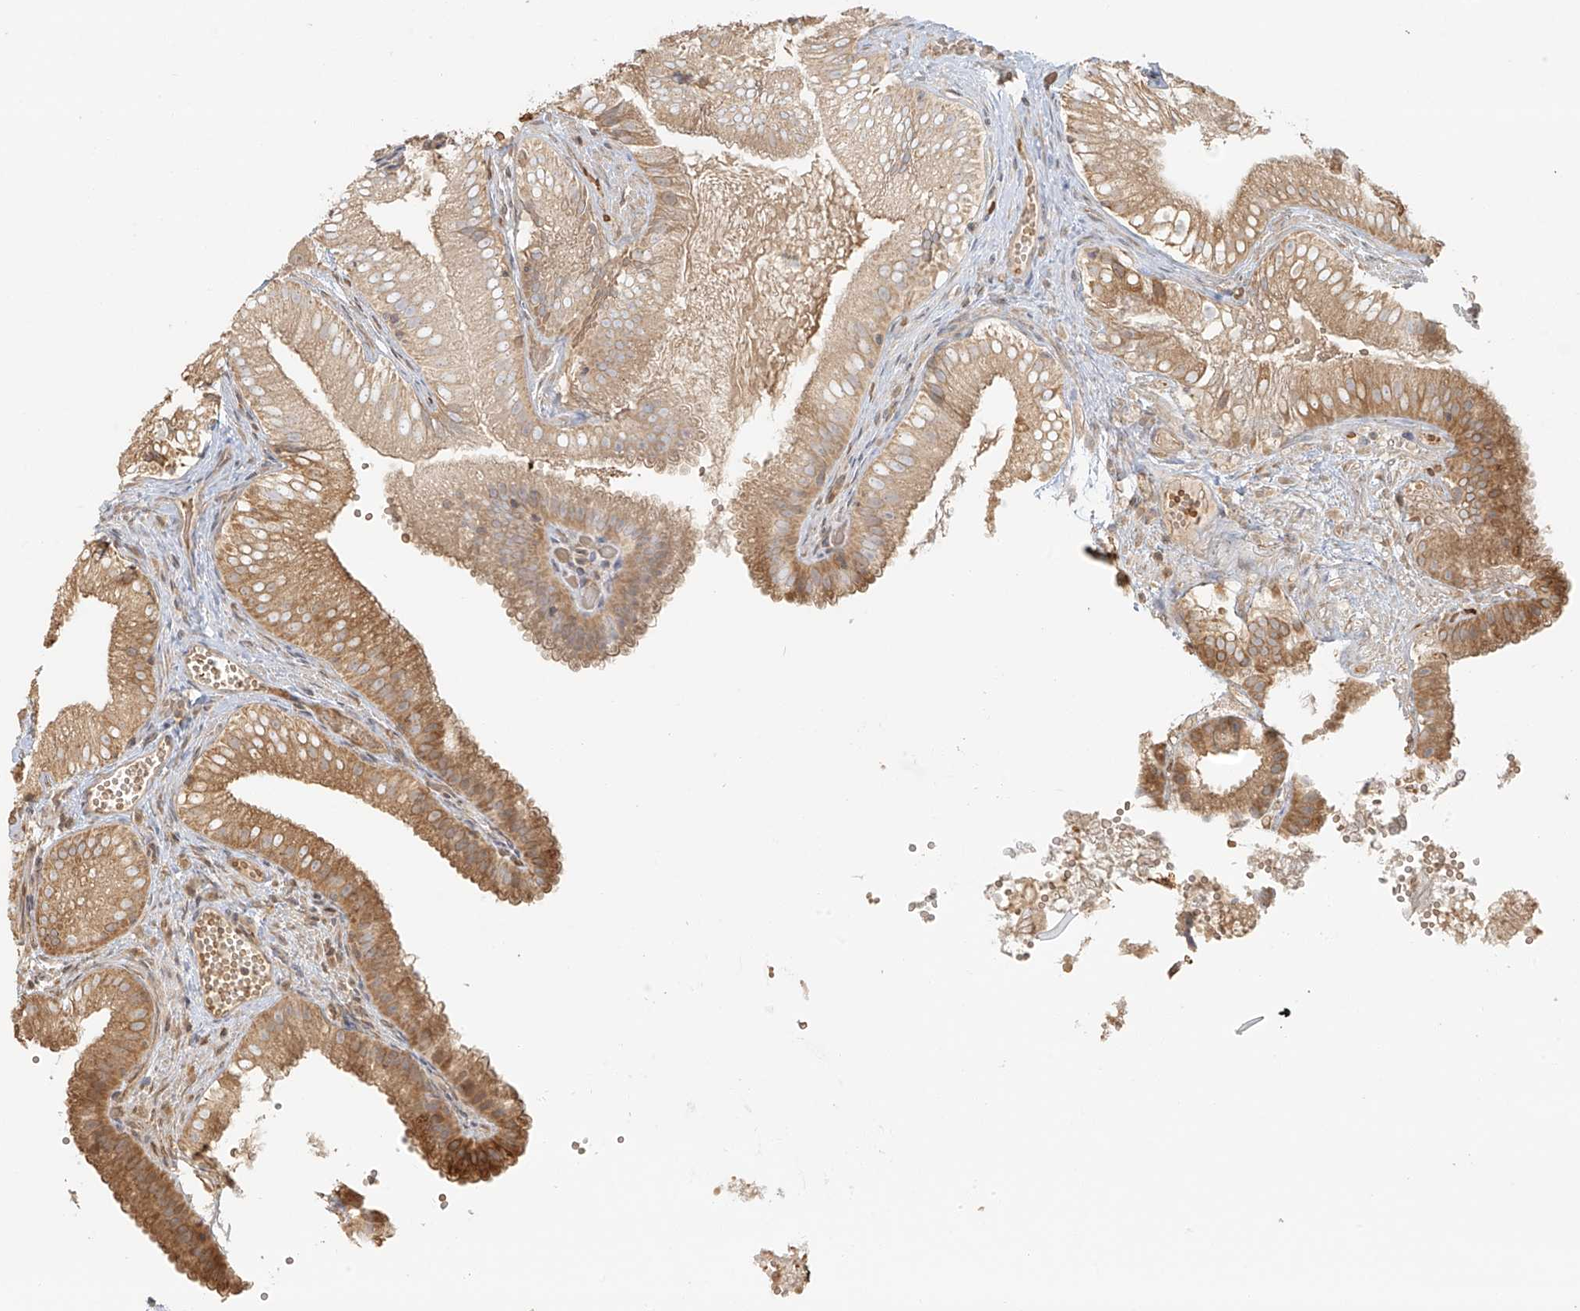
{"staining": {"intensity": "moderate", "quantity": ">75%", "location": "cytoplasmic/membranous"}, "tissue": "gallbladder", "cell_type": "Glandular cells", "image_type": "normal", "snomed": [{"axis": "morphology", "description": "Normal tissue, NOS"}, {"axis": "topography", "description": "Gallbladder"}], "caption": "Brown immunohistochemical staining in benign gallbladder reveals moderate cytoplasmic/membranous positivity in about >75% of glandular cells. The protein is stained brown, and the nuclei are stained in blue (DAB IHC with brightfield microscopy, high magnification).", "gene": "UPK1B", "patient": {"sex": "female", "age": 30}}